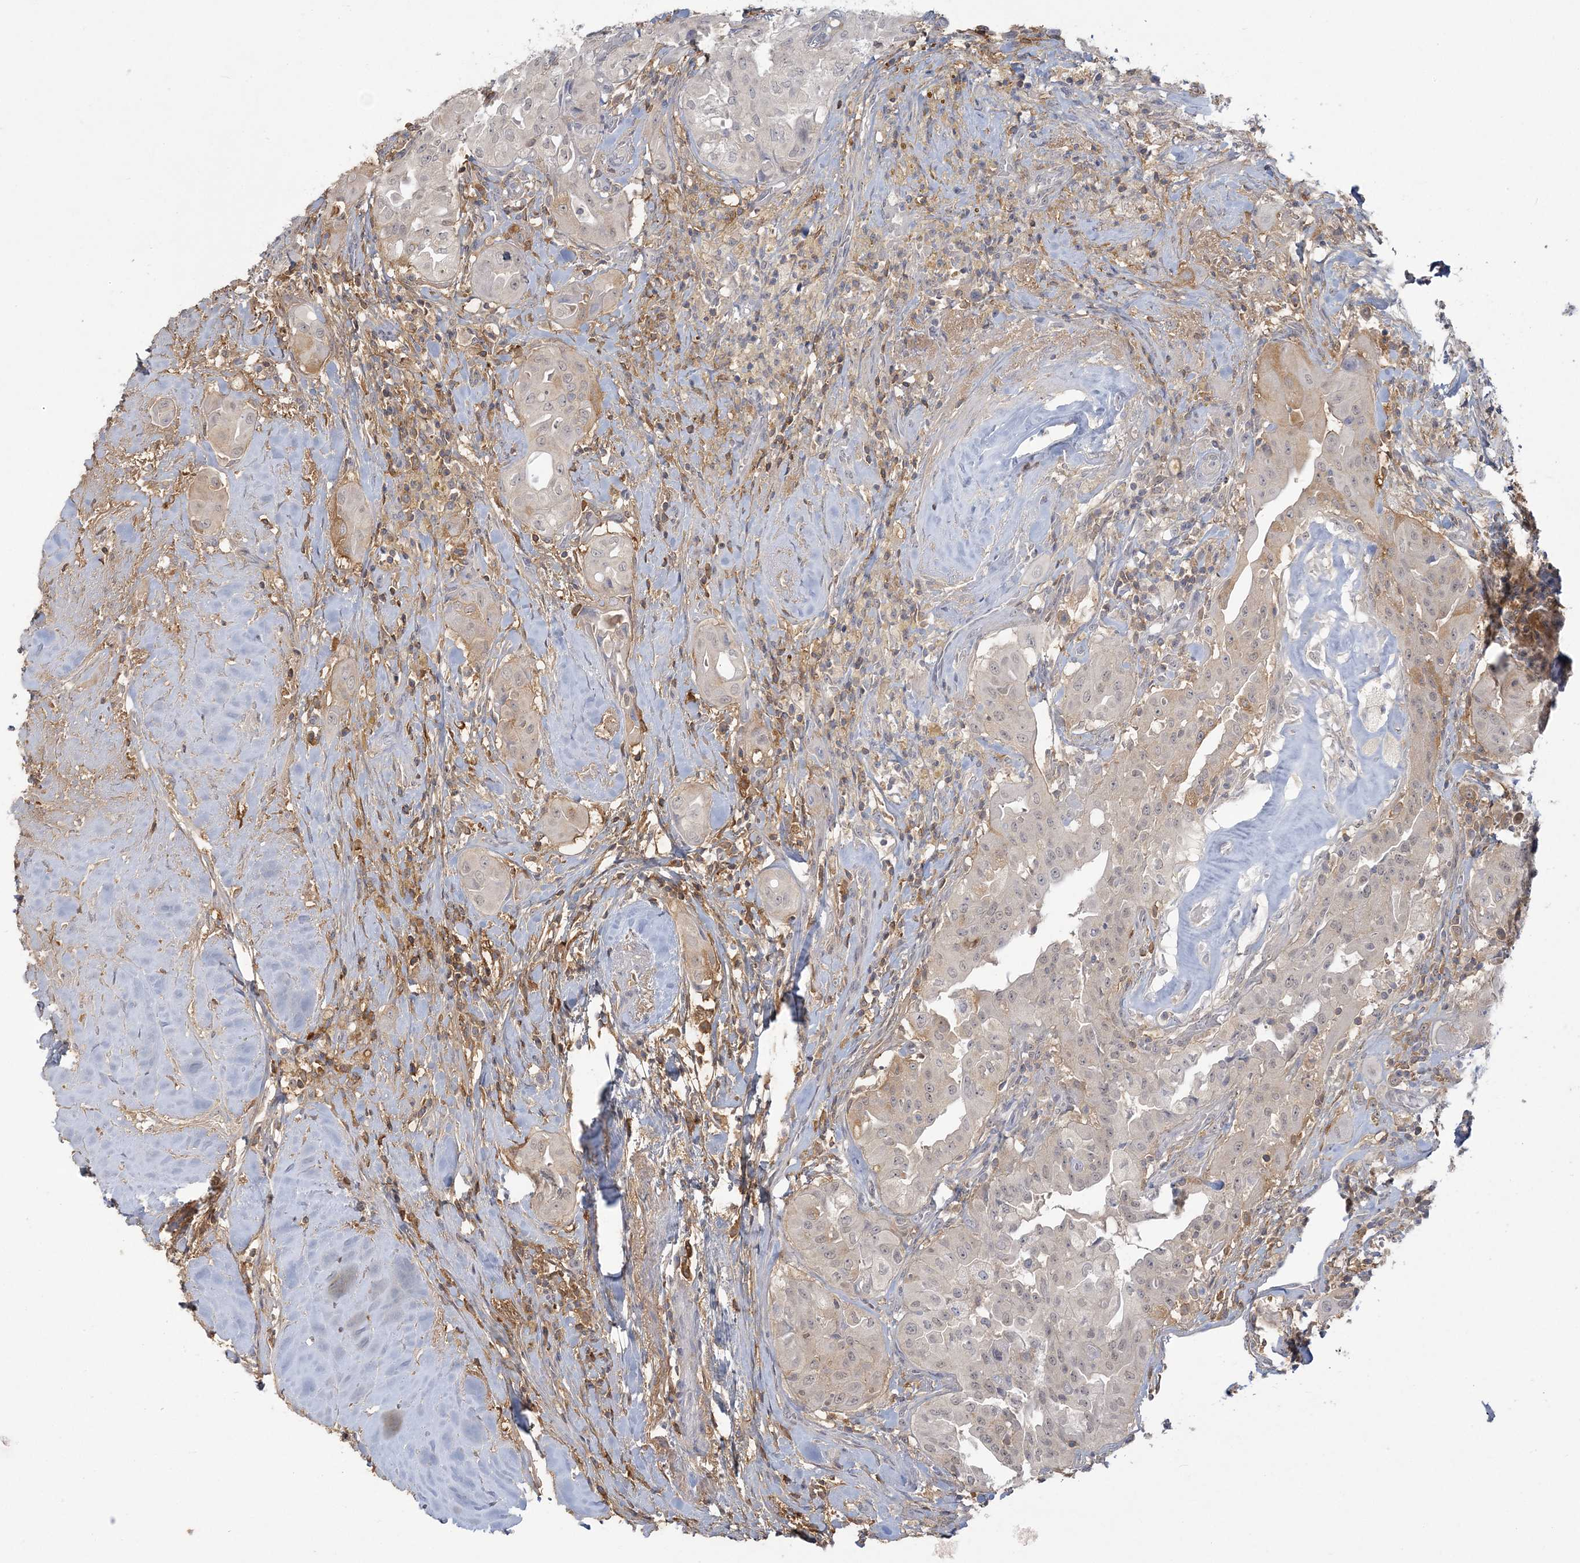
{"staining": {"intensity": "weak", "quantity": "<25%", "location": "nuclear"}, "tissue": "thyroid cancer", "cell_type": "Tumor cells", "image_type": "cancer", "snomed": [{"axis": "morphology", "description": "Papillary adenocarcinoma, NOS"}, {"axis": "topography", "description": "Thyroid gland"}], "caption": "This image is of thyroid cancer stained with immunohistochemistry to label a protein in brown with the nuclei are counter-stained blue. There is no positivity in tumor cells.", "gene": "ANKS1A", "patient": {"sex": "female", "age": 59}}